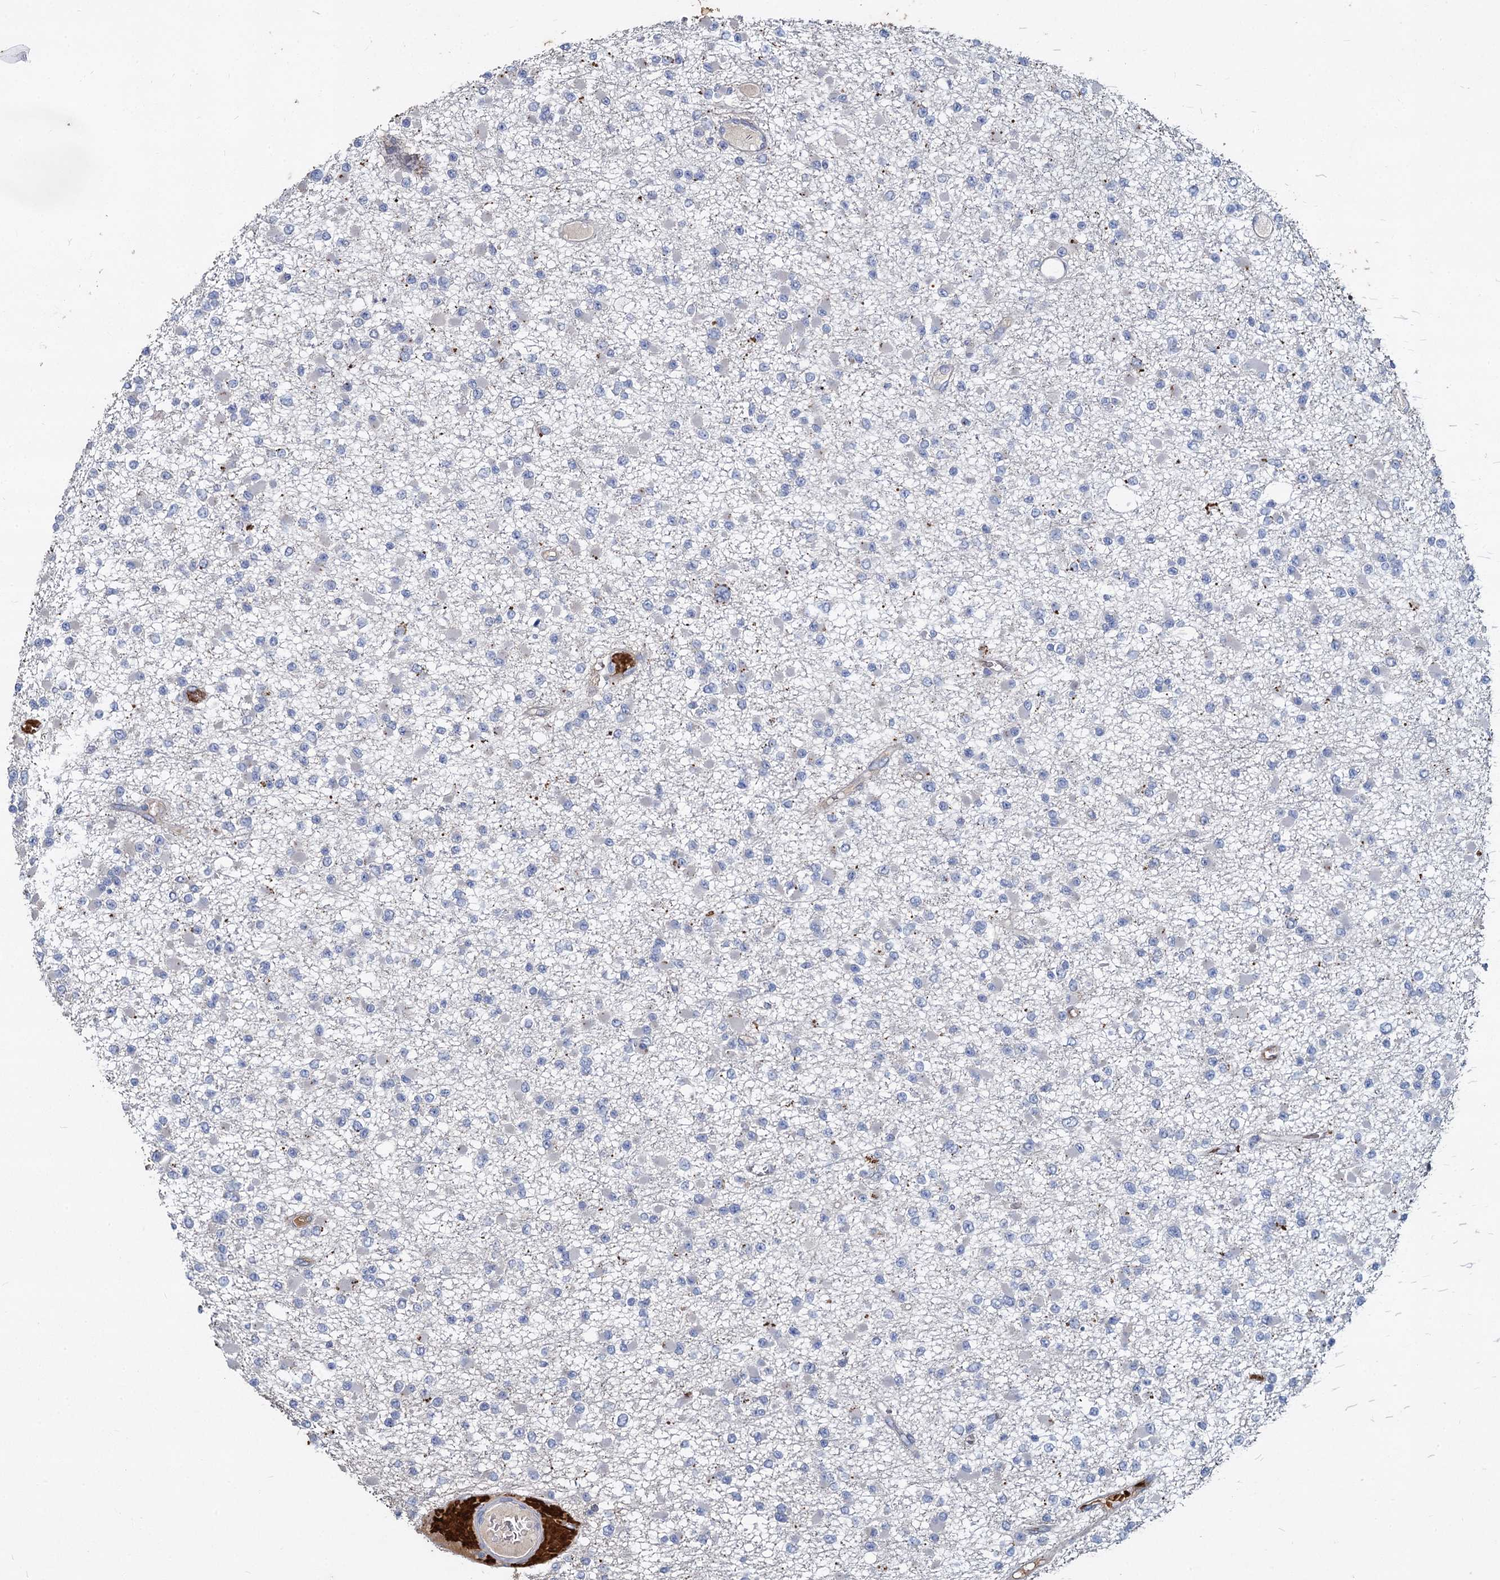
{"staining": {"intensity": "negative", "quantity": "none", "location": "none"}, "tissue": "glioma", "cell_type": "Tumor cells", "image_type": "cancer", "snomed": [{"axis": "morphology", "description": "Glioma, malignant, Low grade"}, {"axis": "topography", "description": "Brain"}], "caption": "An immunohistochemistry (IHC) image of glioma is shown. There is no staining in tumor cells of glioma. (DAB immunohistochemistry (IHC), high magnification).", "gene": "TCTN2", "patient": {"sex": "female", "age": 22}}